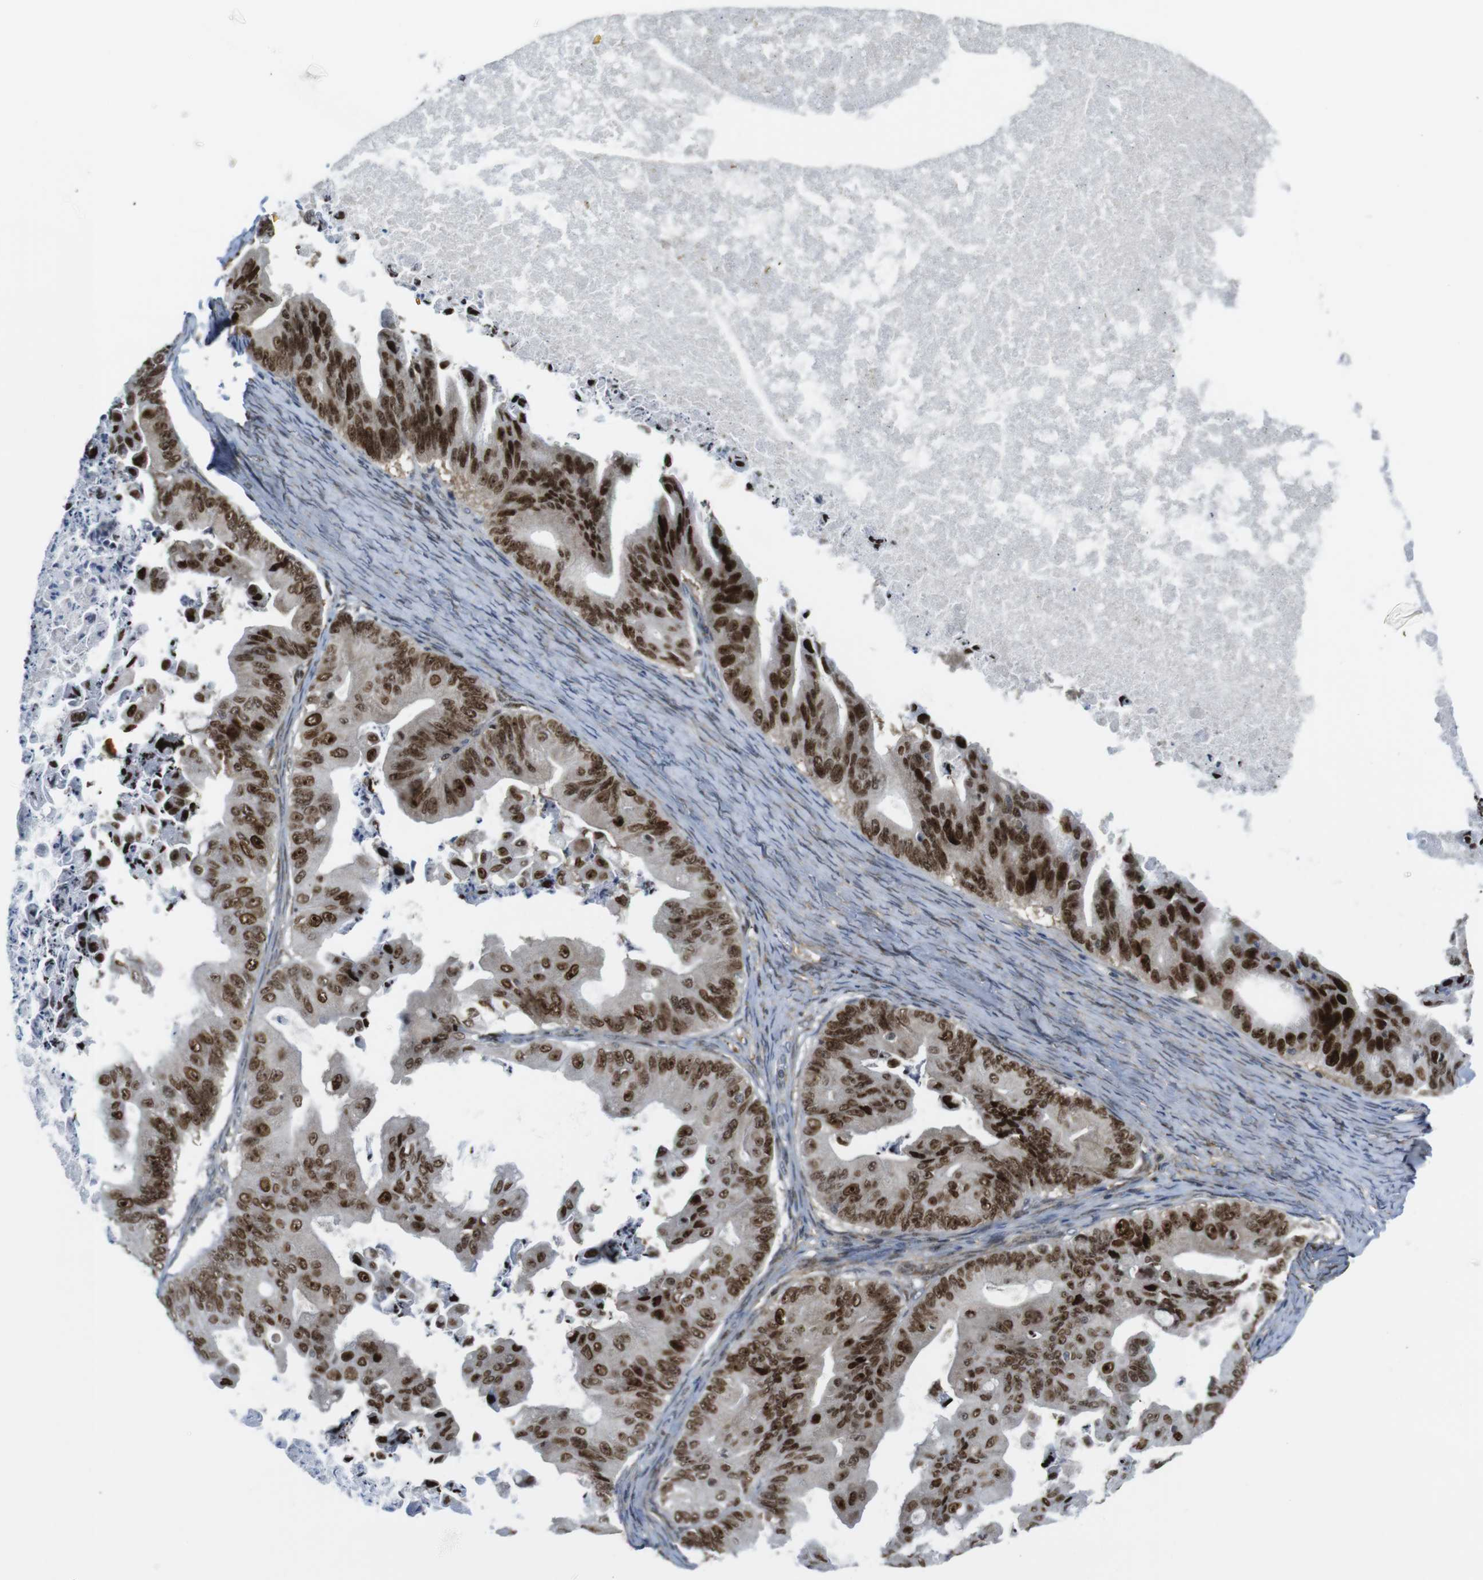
{"staining": {"intensity": "moderate", "quantity": ">75%", "location": "nuclear"}, "tissue": "ovarian cancer", "cell_type": "Tumor cells", "image_type": "cancer", "snomed": [{"axis": "morphology", "description": "Cystadenocarcinoma, mucinous, NOS"}, {"axis": "topography", "description": "Ovary"}], "caption": "The histopathology image exhibits a brown stain indicating the presence of a protein in the nuclear of tumor cells in ovarian cancer (mucinous cystadenocarcinoma).", "gene": "RCC1", "patient": {"sex": "female", "age": 37}}